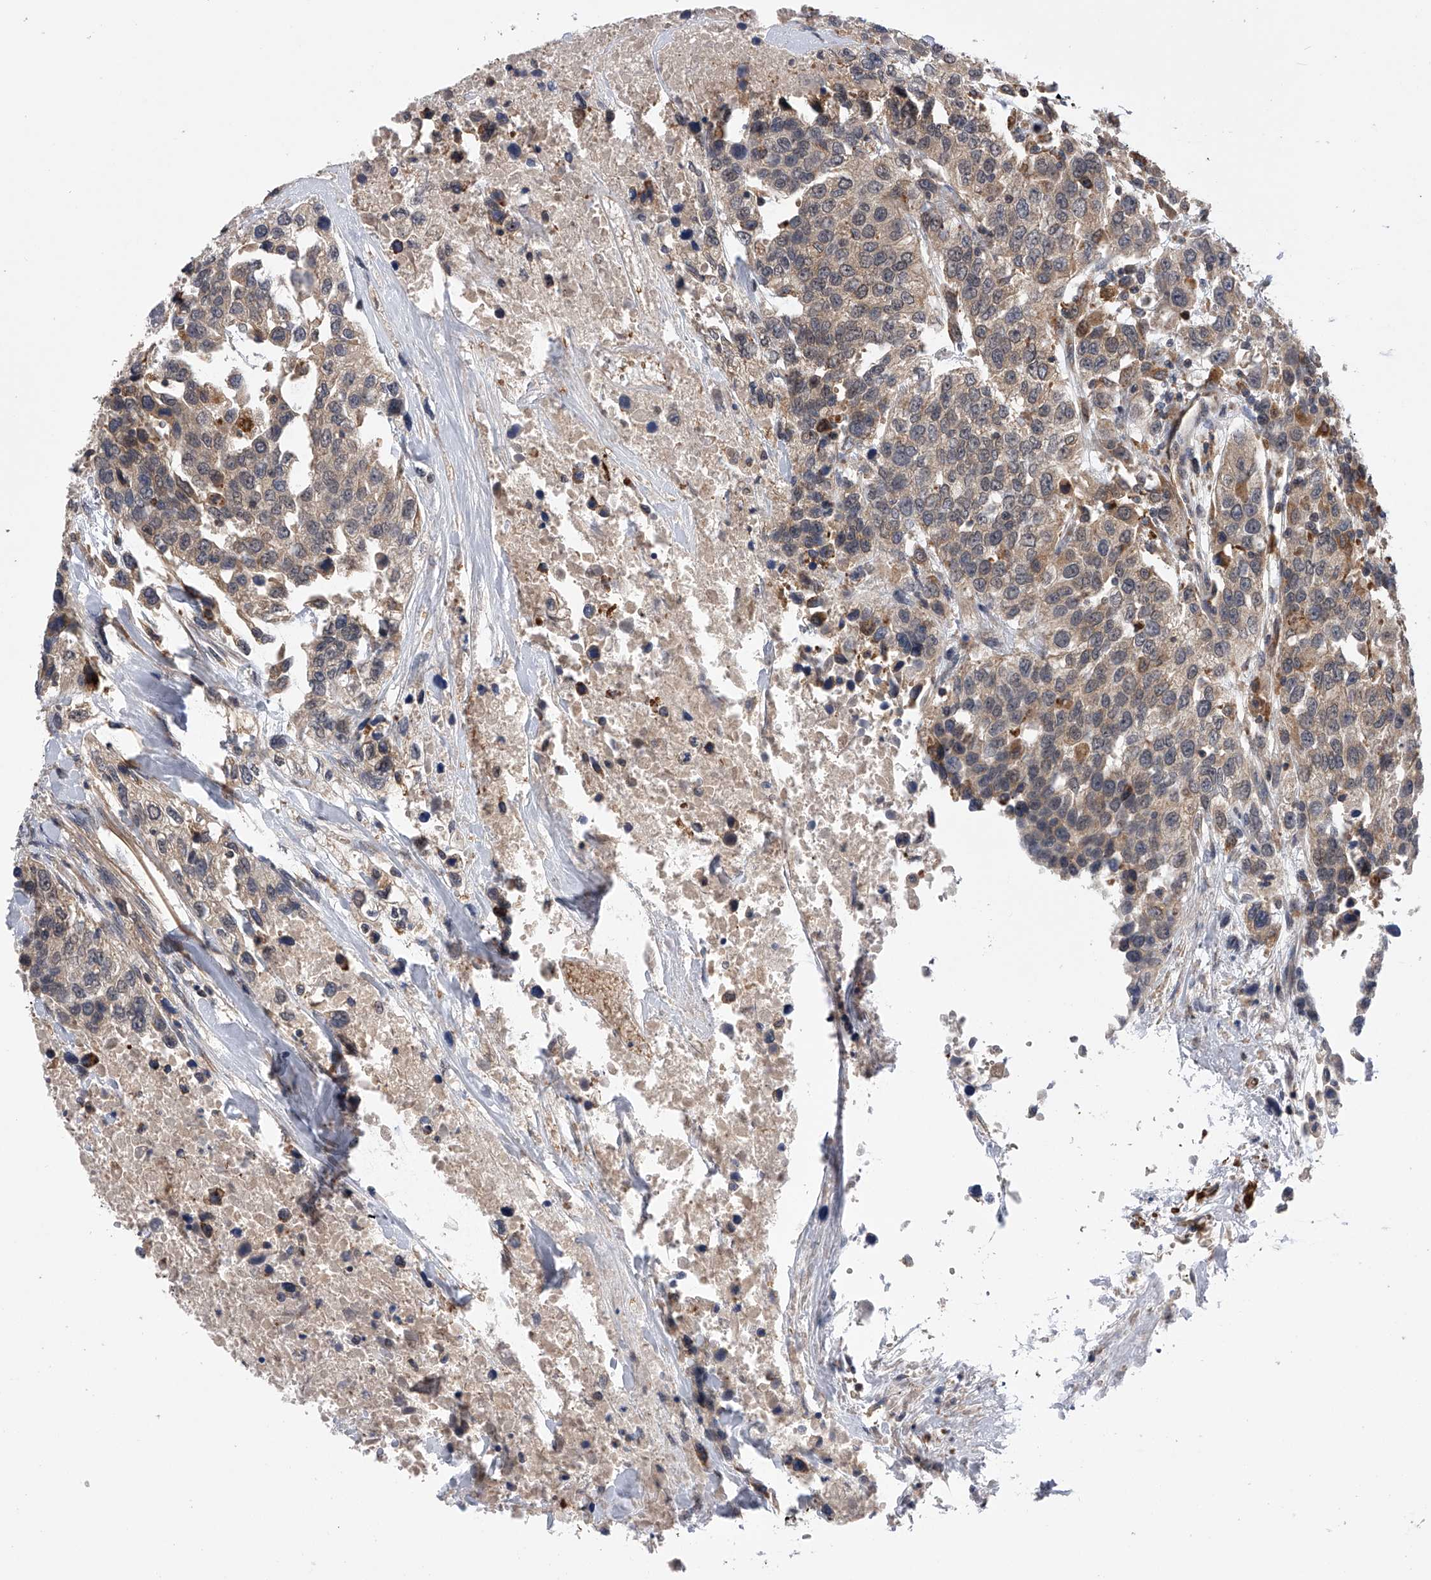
{"staining": {"intensity": "weak", "quantity": "25%-75%", "location": "cytoplasmic/membranous"}, "tissue": "urothelial cancer", "cell_type": "Tumor cells", "image_type": "cancer", "snomed": [{"axis": "morphology", "description": "Urothelial carcinoma, High grade"}, {"axis": "topography", "description": "Urinary bladder"}], "caption": "Urothelial carcinoma (high-grade) tissue exhibits weak cytoplasmic/membranous positivity in approximately 25%-75% of tumor cells, visualized by immunohistochemistry.", "gene": "SPOCK1", "patient": {"sex": "female", "age": 80}}